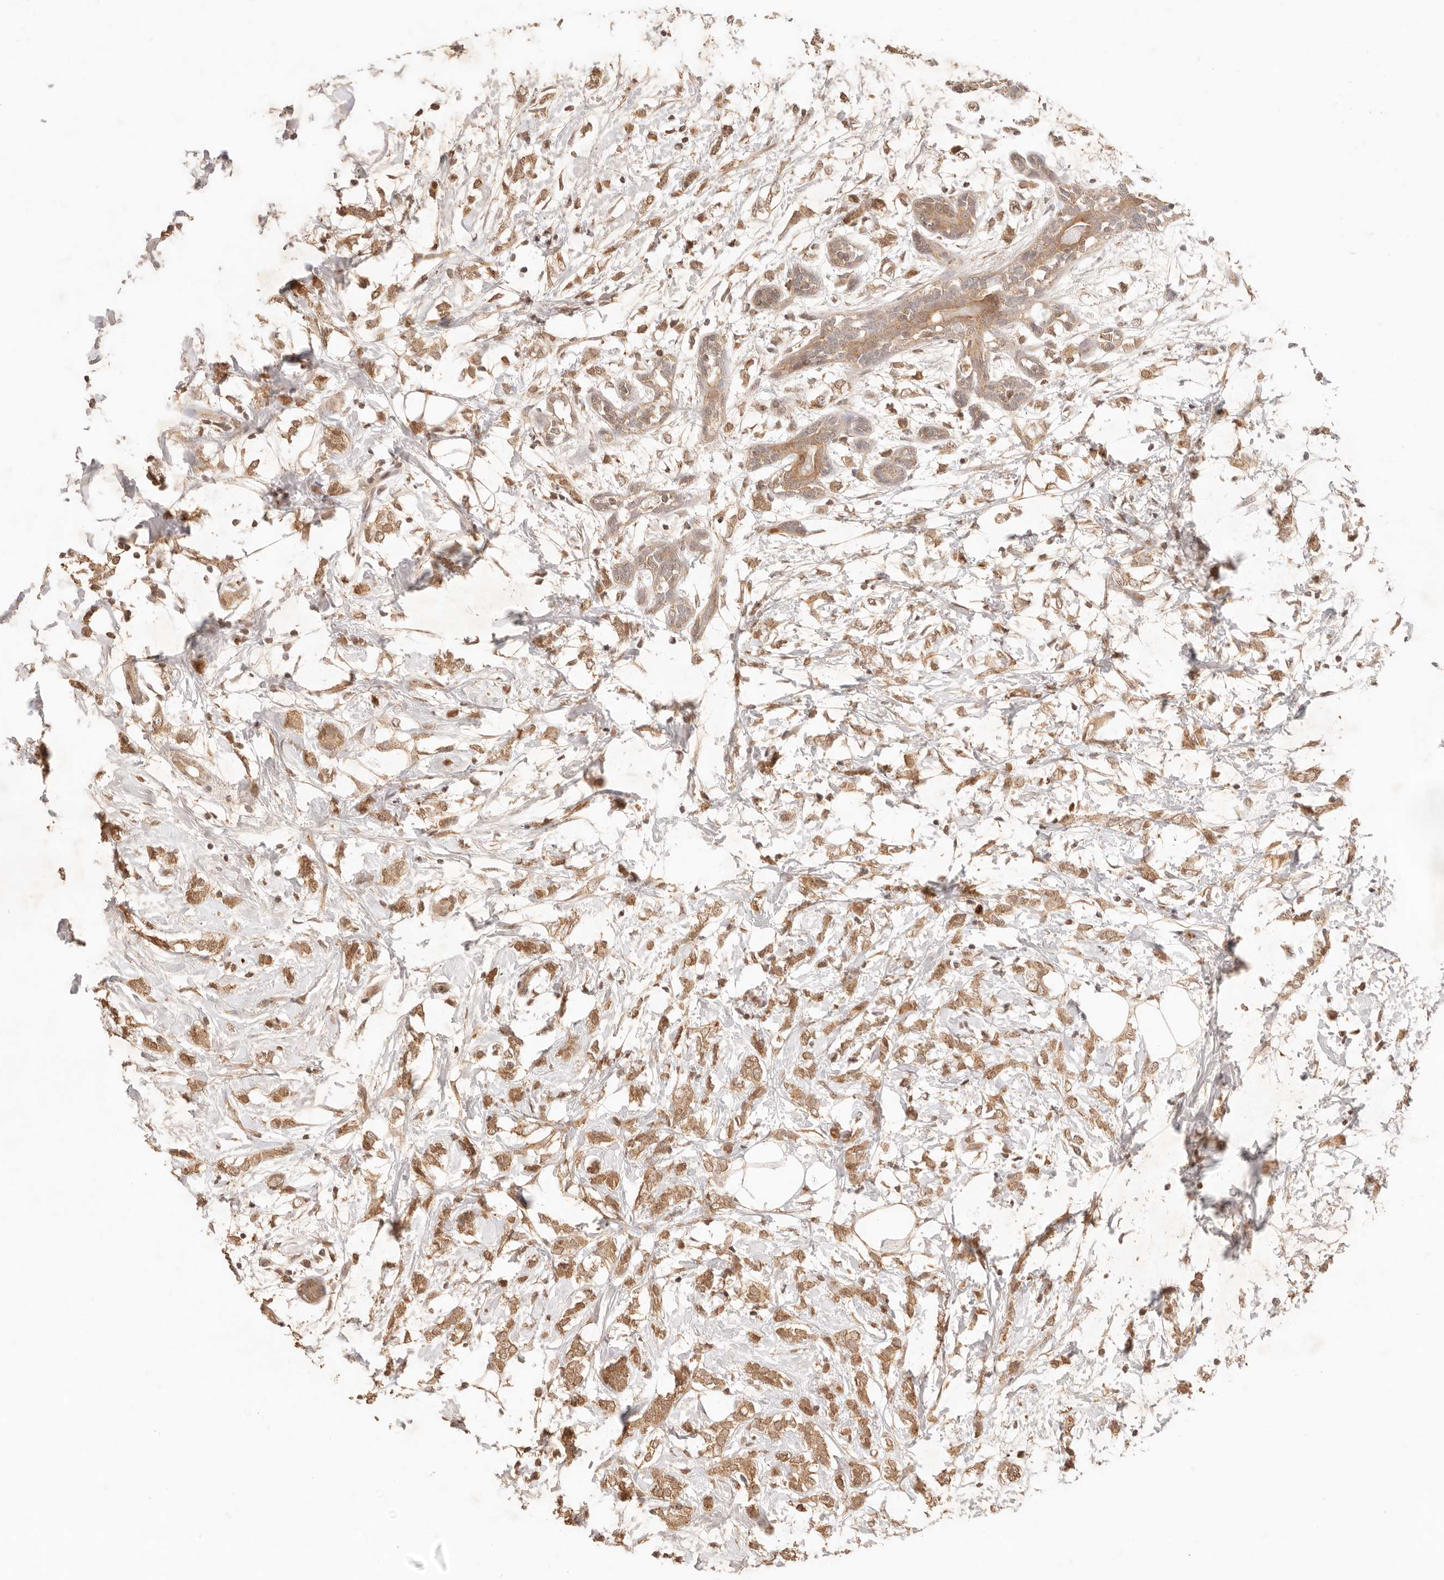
{"staining": {"intensity": "moderate", "quantity": ">75%", "location": "cytoplasmic/membranous"}, "tissue": "breast cancer", "cell_type": "Tumor cells", "image_type": "cancer", "snomed": [{"axis": "morphology", "description": "Normal tissue, NOS"}, {"axis": "morphology", "description": "Lobular carcinoma"}, {"axis": "topography", "description": "Breast"}], "caption": "A medium amount of moderate cytoplasmic/membranous staining is present in approximately >75% of tumor cells in breast cancer tissue.", "gene": "TRIM11", "patient": {"sex": "female", "age": 47}}